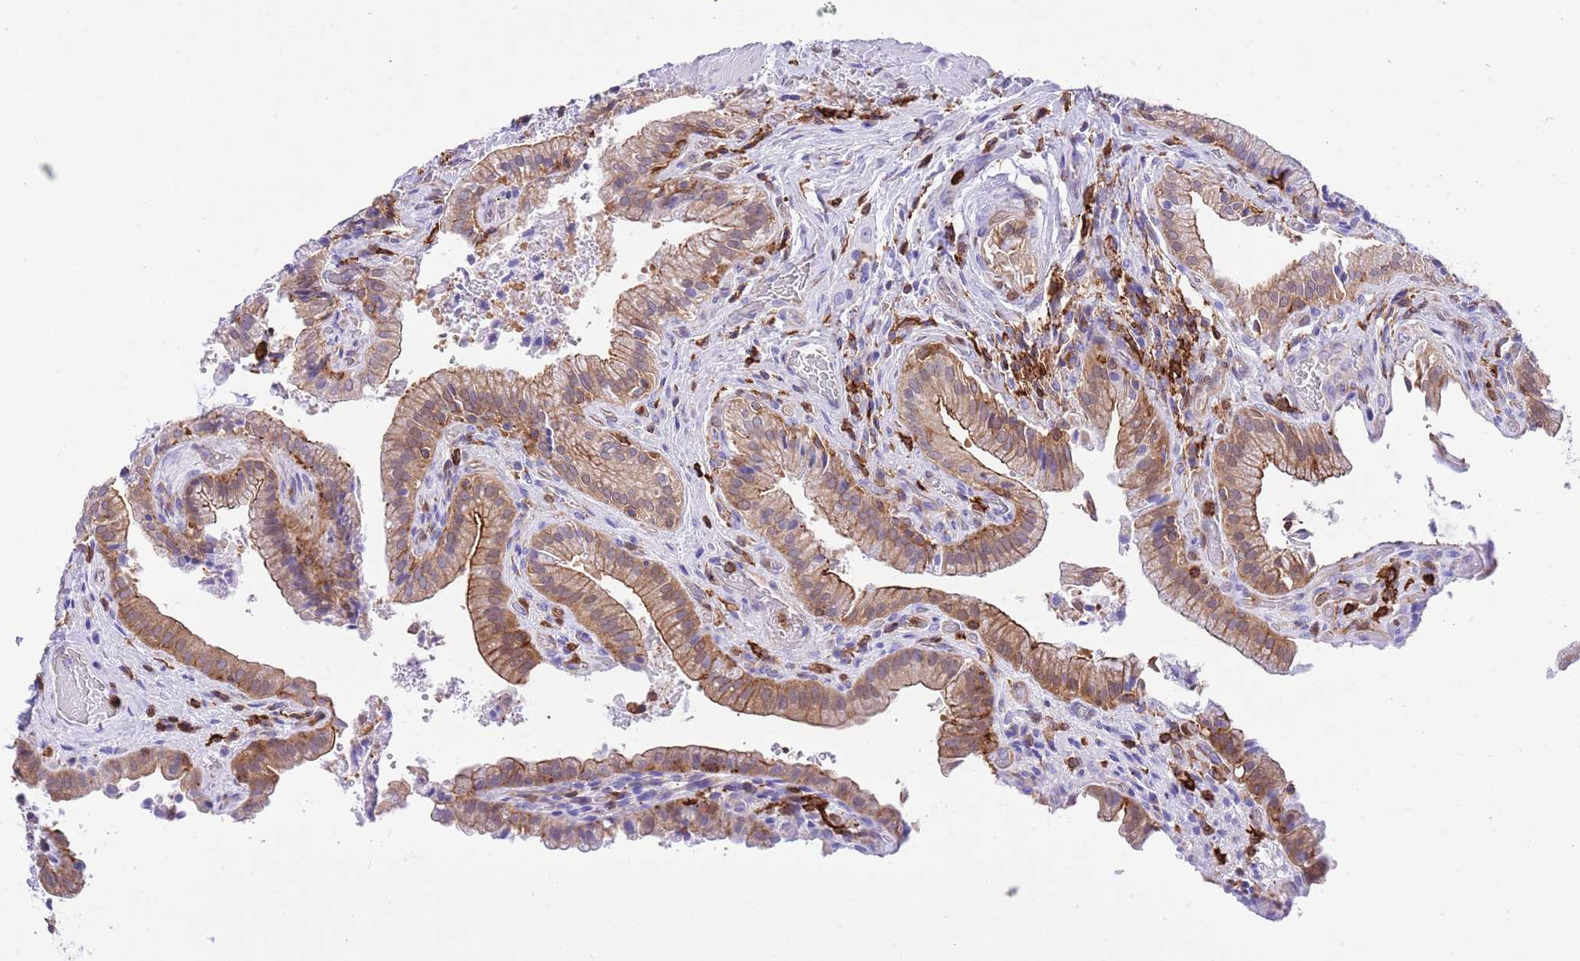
{"staining": {"intensity": "moderate", "quantity": ">75%", "location": "cytoplasmic/membranous"}, "tissue": "gallbladder", "cell_type": "Glandular cells", "image_type": "normal", "snomed": [{"axis": "morphology", "description": "Normal tissue, NOS"}, {"axis": "topography", "description": "Gallbladder"}], "caption": "Moderate cytoplasmic/membranous protein positivity is appreciated in approximately >75% of glandular cells in gallbladder.", "gene": "EFHD2", "patient": {"sex": "male", "age": 24}}